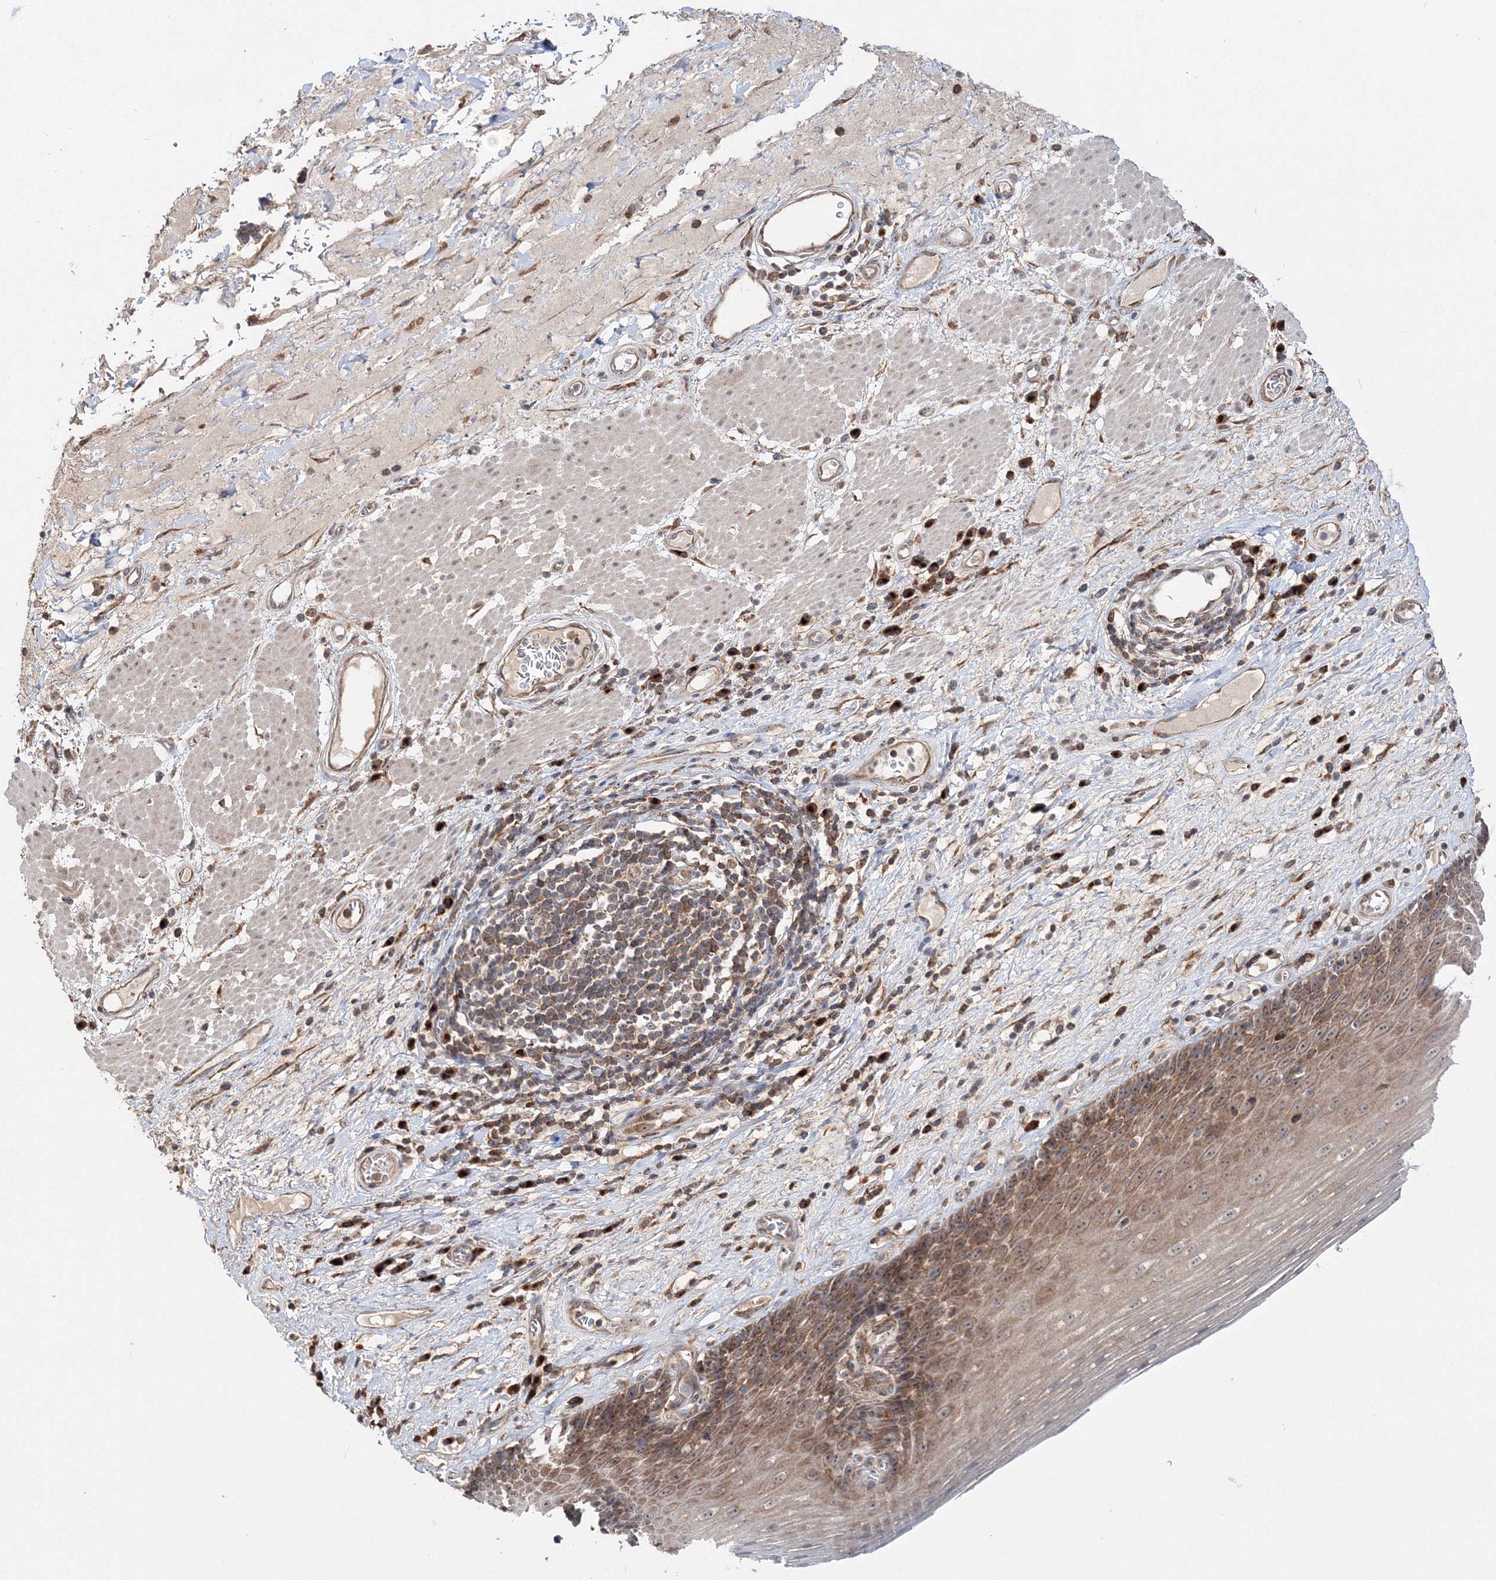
{"staining": {"intensity": "moderate", "quantity": ">75%", "location": "cytoplasmic/membranous"}, "tissue": "esophagus", "cell_type": "Squamous epithelial cells", "image_type": "normal", "snomed": [{"axis": "morphology", "description": "Normal tissue, NOS"}, {"axis": "topography", "description": "Esophagus"}], "caption": "Protein expression analysis of normal human esophagus reveals moderate cytoplasmic/membranous staining in approximately >75% of squamous epithelial cells. The staining was performed using DAB to visualize the protein expression in brown, while the nuclei were stained in blue with hematoxylin (Magnification: 20x).", "gene": "PEX13", "patient": {"sex": "male", "age": 62}}